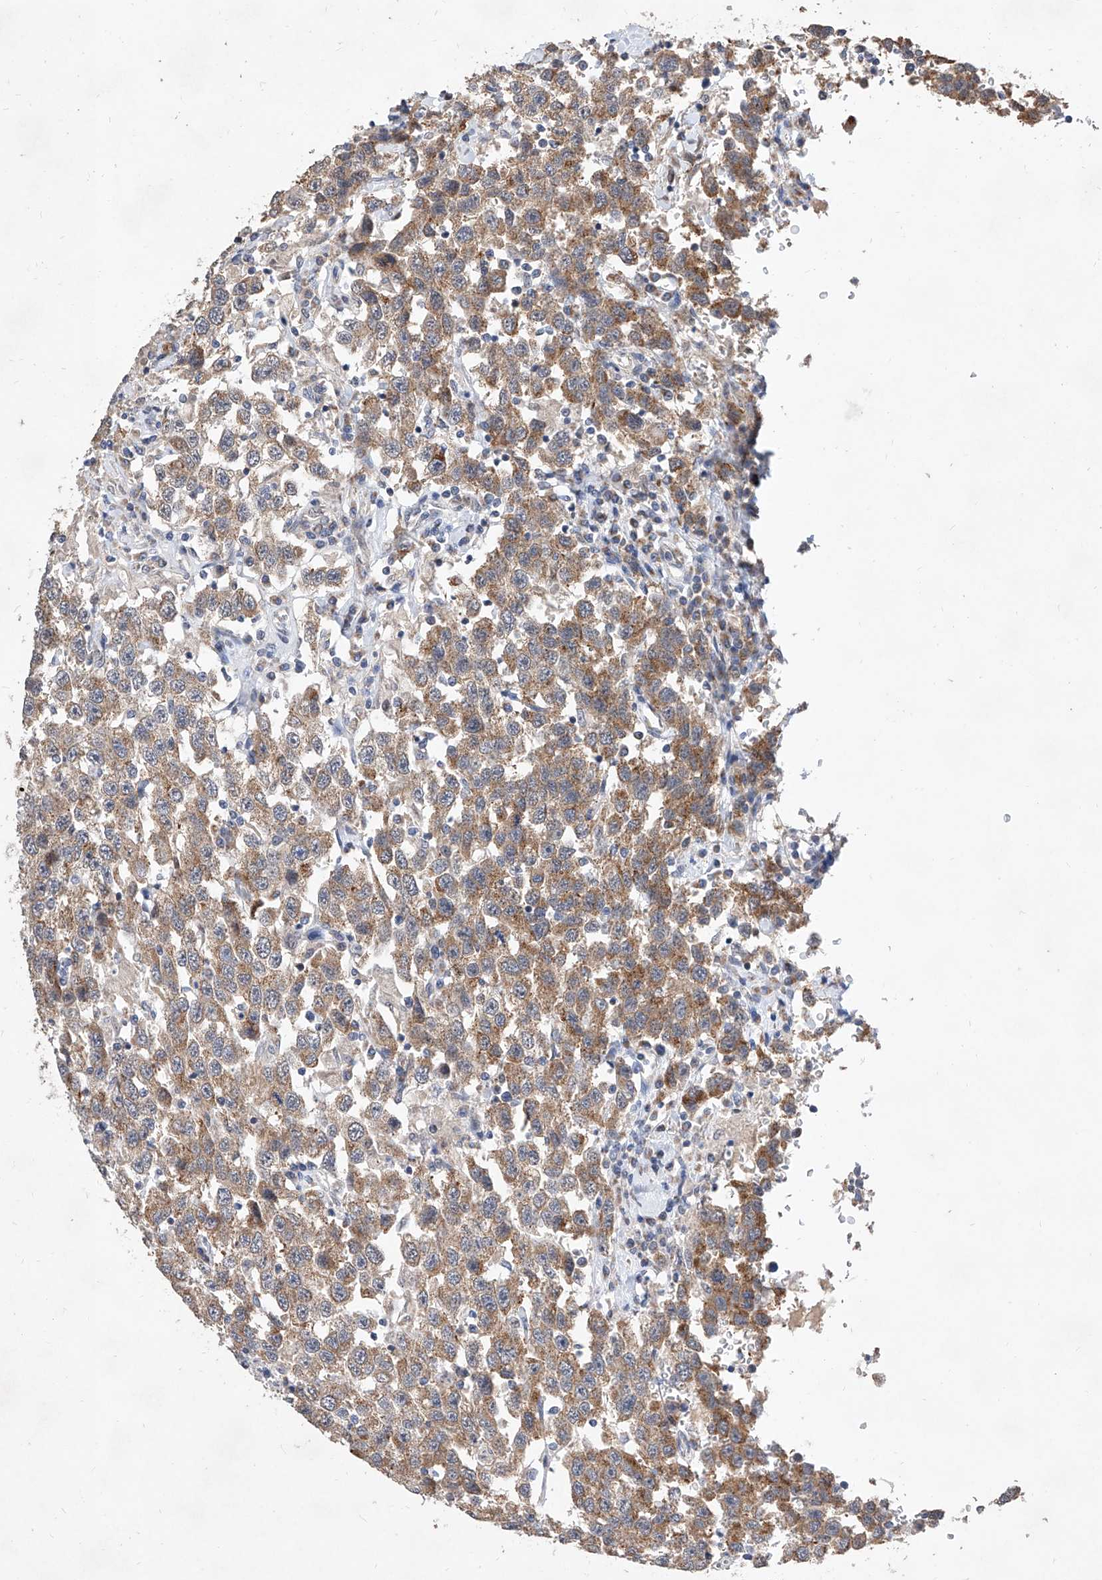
{"staining": {"intensity": "moderate", "quantity": "25%-75%", "location": "cytoplasmic/membranous"}, "tissue": "testis cancer", "cell_type": "Tumor cells", "image_type": "cancer", "snomed": [{"axis": "morphology", "description": "Seminoma, NOS"}, {"axis": "topography", "description": "Testis"}], "caption": "Immunohistochemical staining of human seminoma (testis) demonstrates moderate cytoplasmic/membranous protein expression in approximately 25%-75% of tumor cells.", "gene": "MFSD4B", "patient": {"sex": "male", "age": 41}}